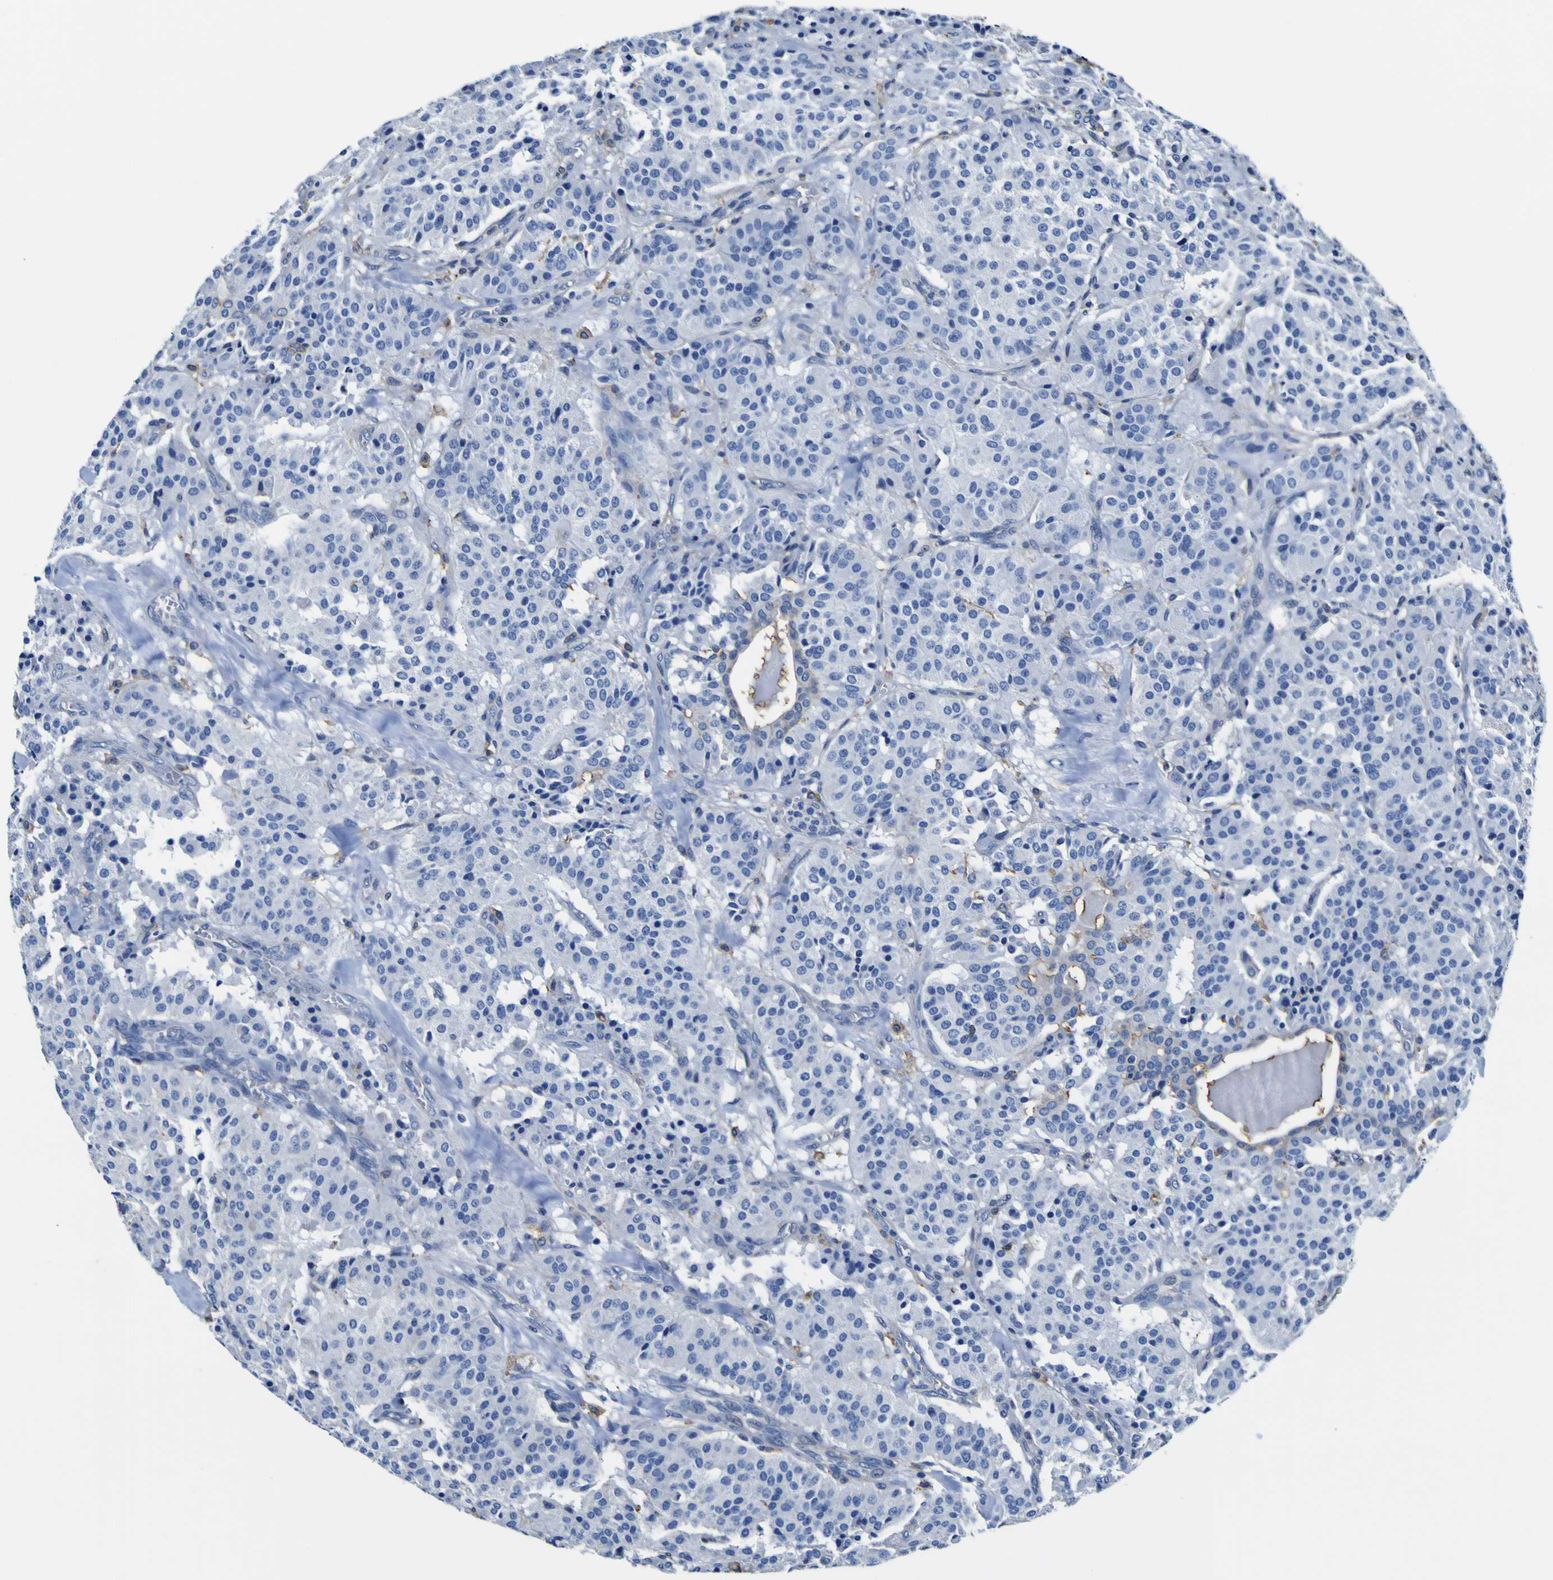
{"staining": {"intensity": "negative", "quantity": "none", "location": "none"}, "tissue": "carcinoid", "cell_type": "Tumor cells", "image_type": "cancer", "snomed": [{"axis": "morphology", "description": "Carcinoid, malignant, NOS"}, {"axis": "topography", "description": "Lung"}], "caption": "The image exhibits no staining of tumor cells in malignant carcinoid.", "gene": "PXDN", "patient": {"sex": "male", "age": 30}}